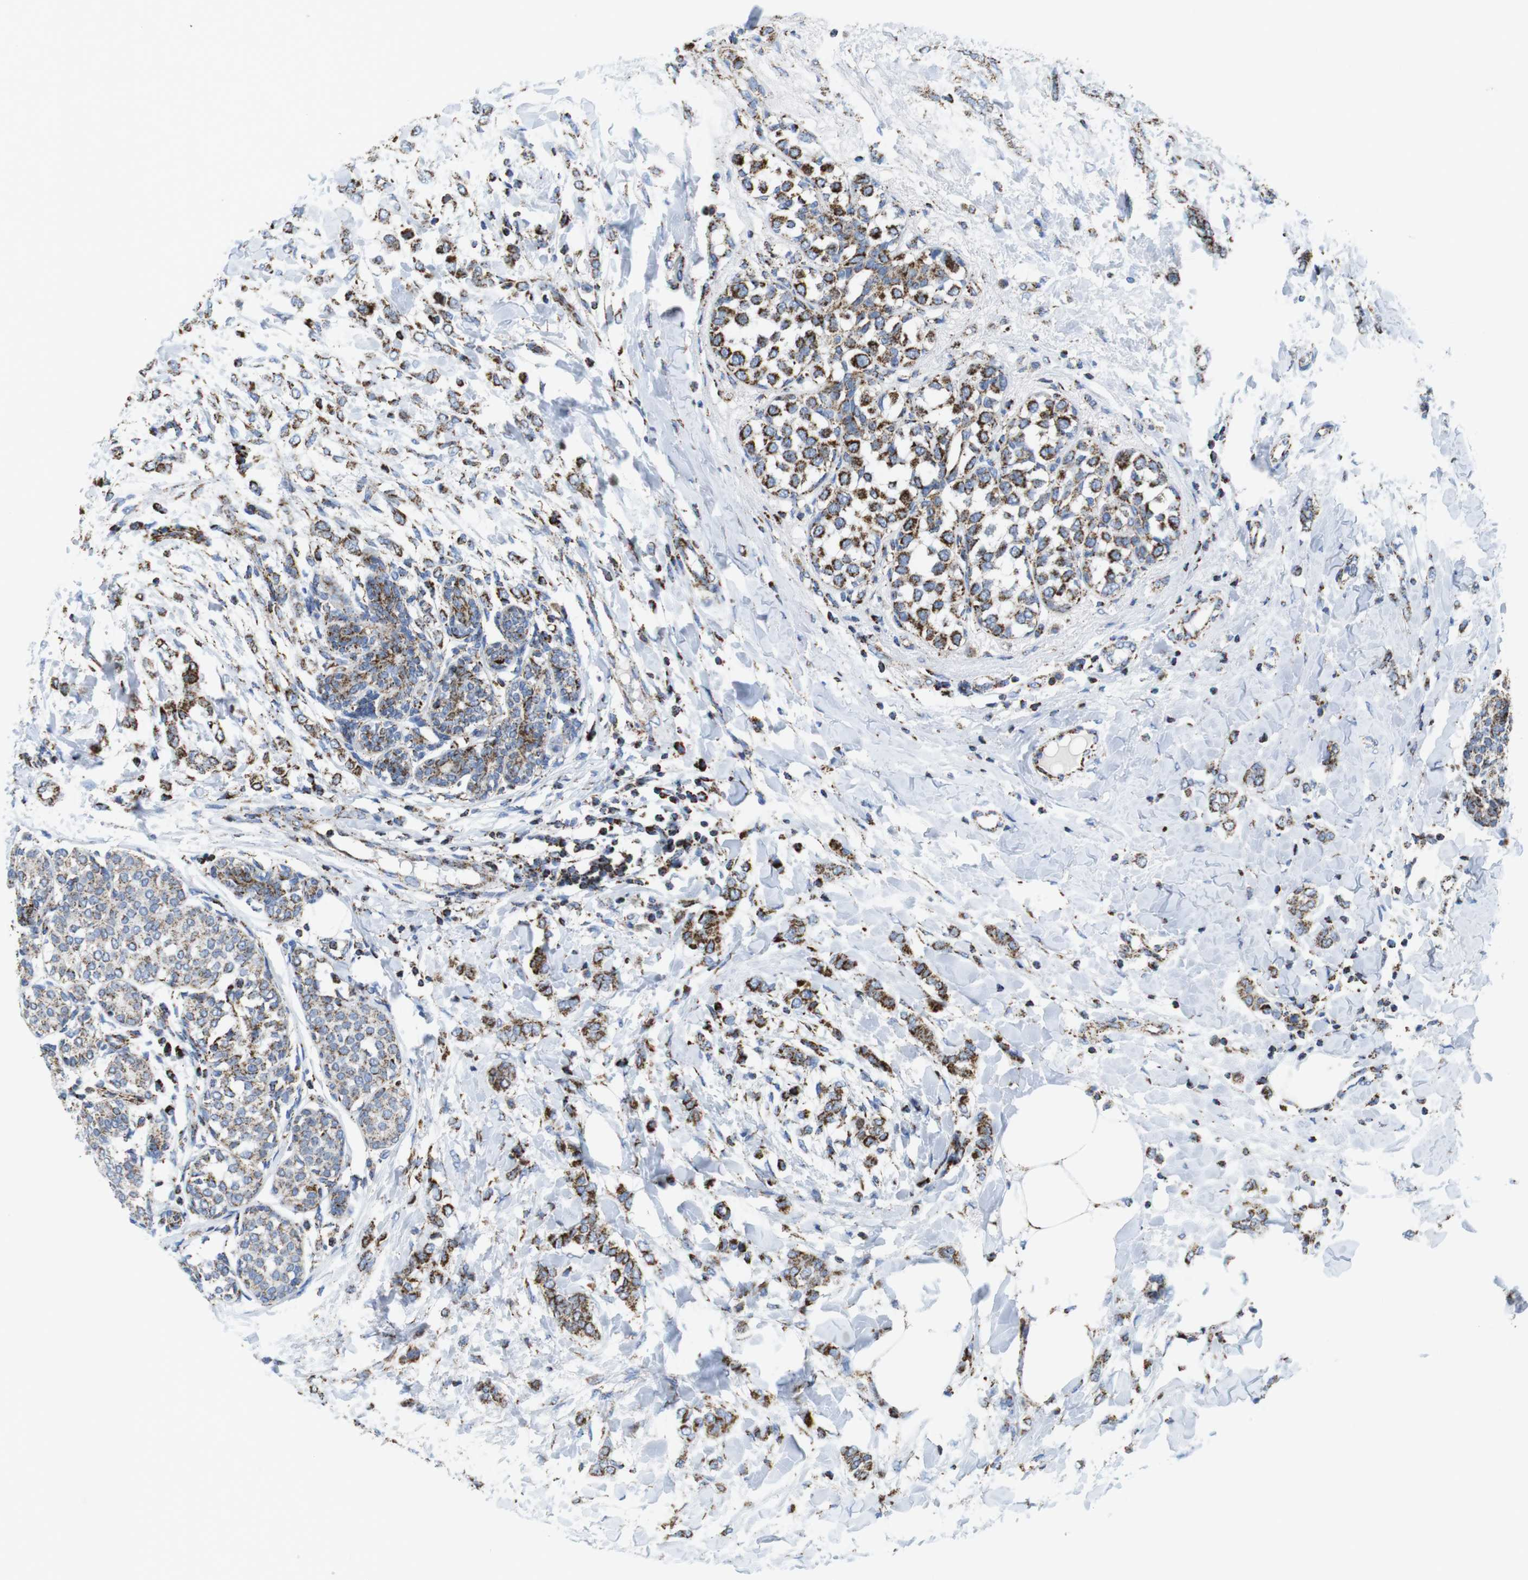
{"staining": {"intensity": "moderate", "quantity": ">75%", "location": "cytoplasmic/membranous"}, "tissue": "breast cancer", "cell_type": "Tumor cells", "image_type": "cancer", "snomed": [{"axis": "morphology", "description": "Lobular carcinoma, in situ"}, {"axis": "morphology", "description": "Lobular carcinoma"}, {"axis": "topography", "description": "Breast"}], "caption": "Breast cancer stained for a protein (brown) reveals moderate cytoplasmic/membranous positive positivity in approximately >75% of tumor cells.", "gene": "ATP5PO", "patient": {"sex": "female", "age": 41}}